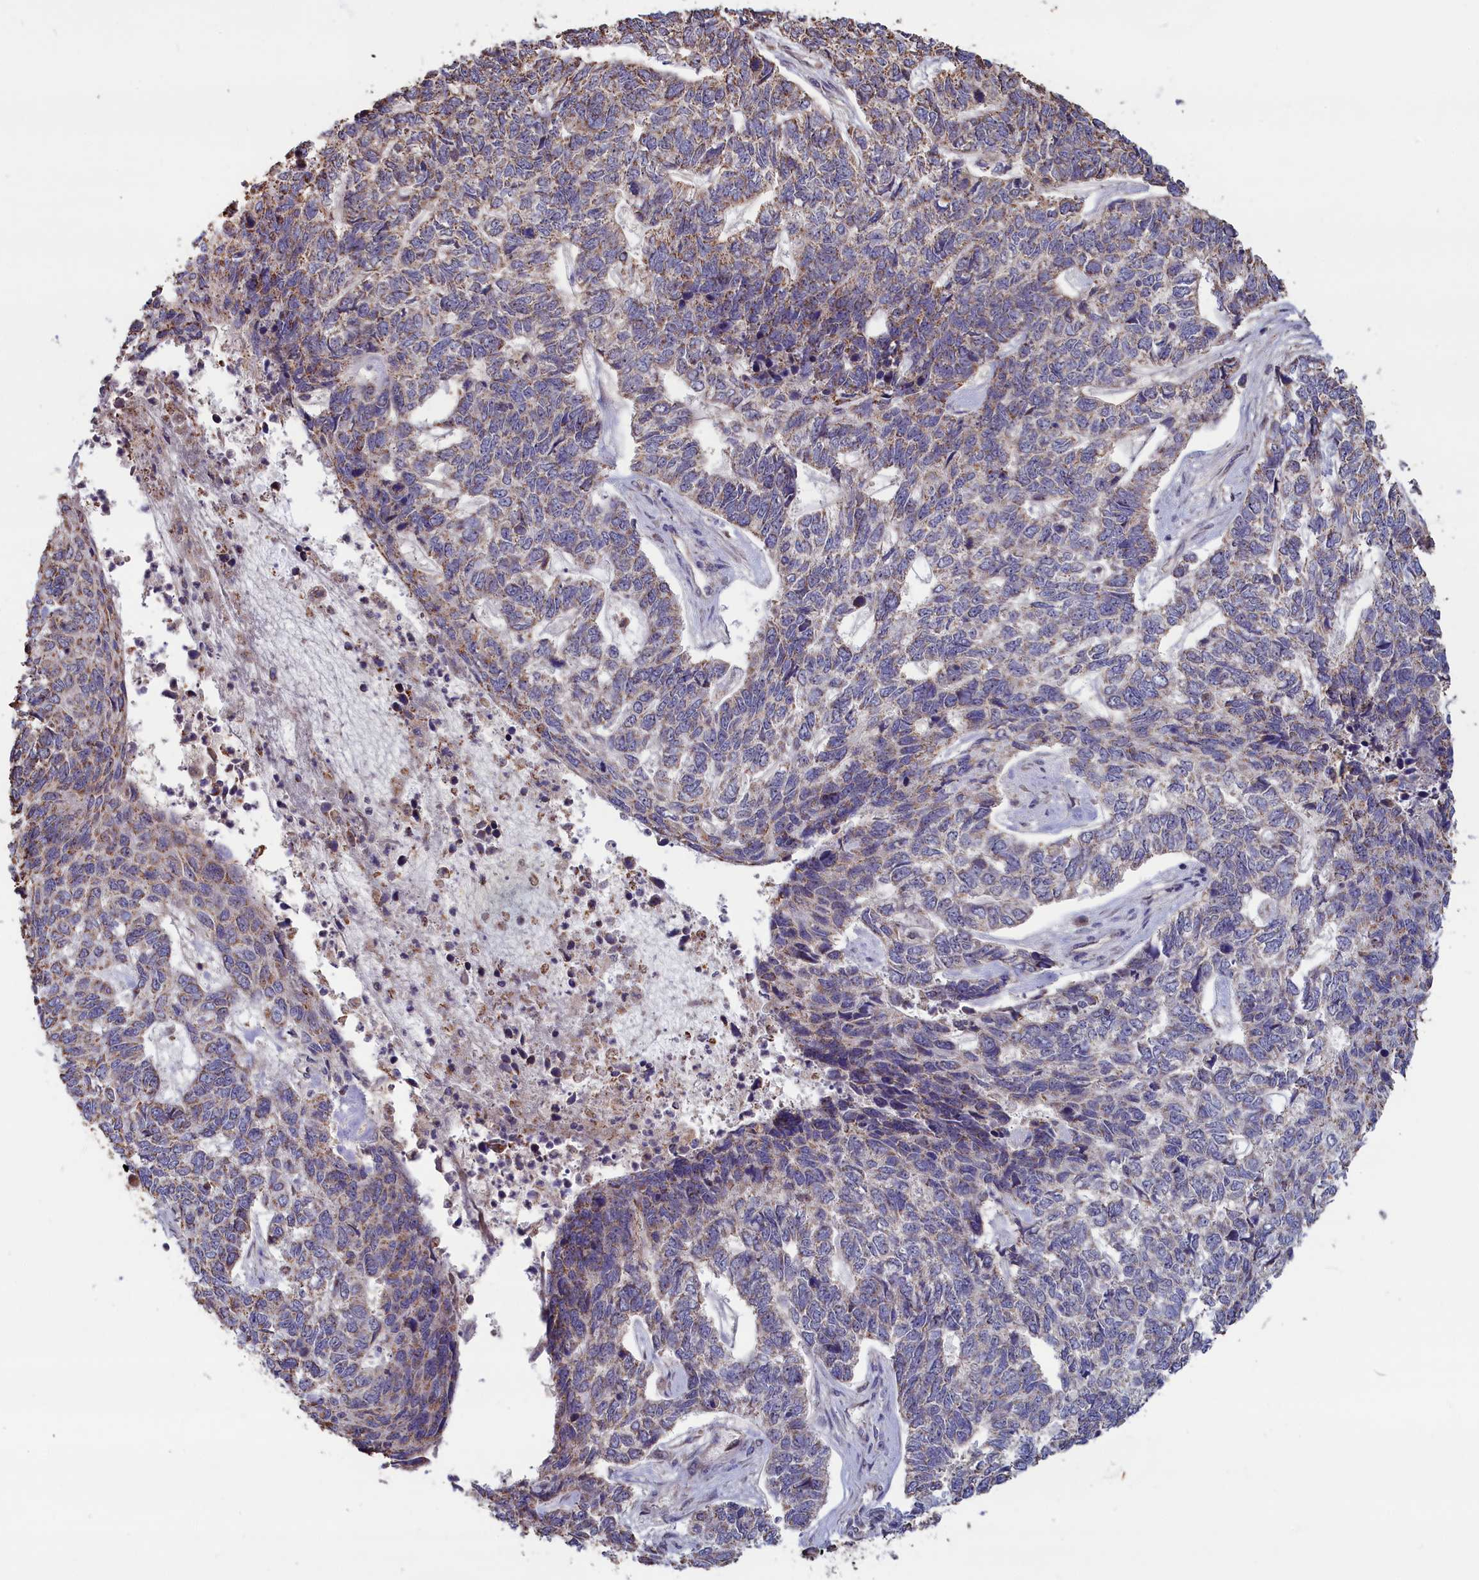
{"staining": {"intensity": "weak", "quantity": "<25%", "location": "cytoplasmic/membranous"}, "tissue": "skin cancer", "cell_type": "Tumor cells", "image_type": "cancer", "snomed": [{"axis": "morphology", "description": "Basal cell carcinoma"}, {"axis": "topography", "description": "Skin"}], "caption": "Immunohistochemistry (IHC) photomicrograph of neoplastic tissue: skin cancer stained with DAB displays no significant protein positivity in tumor cells.", "gene": "ZNF816", "patient": {"sex": "female", "age": 65}}